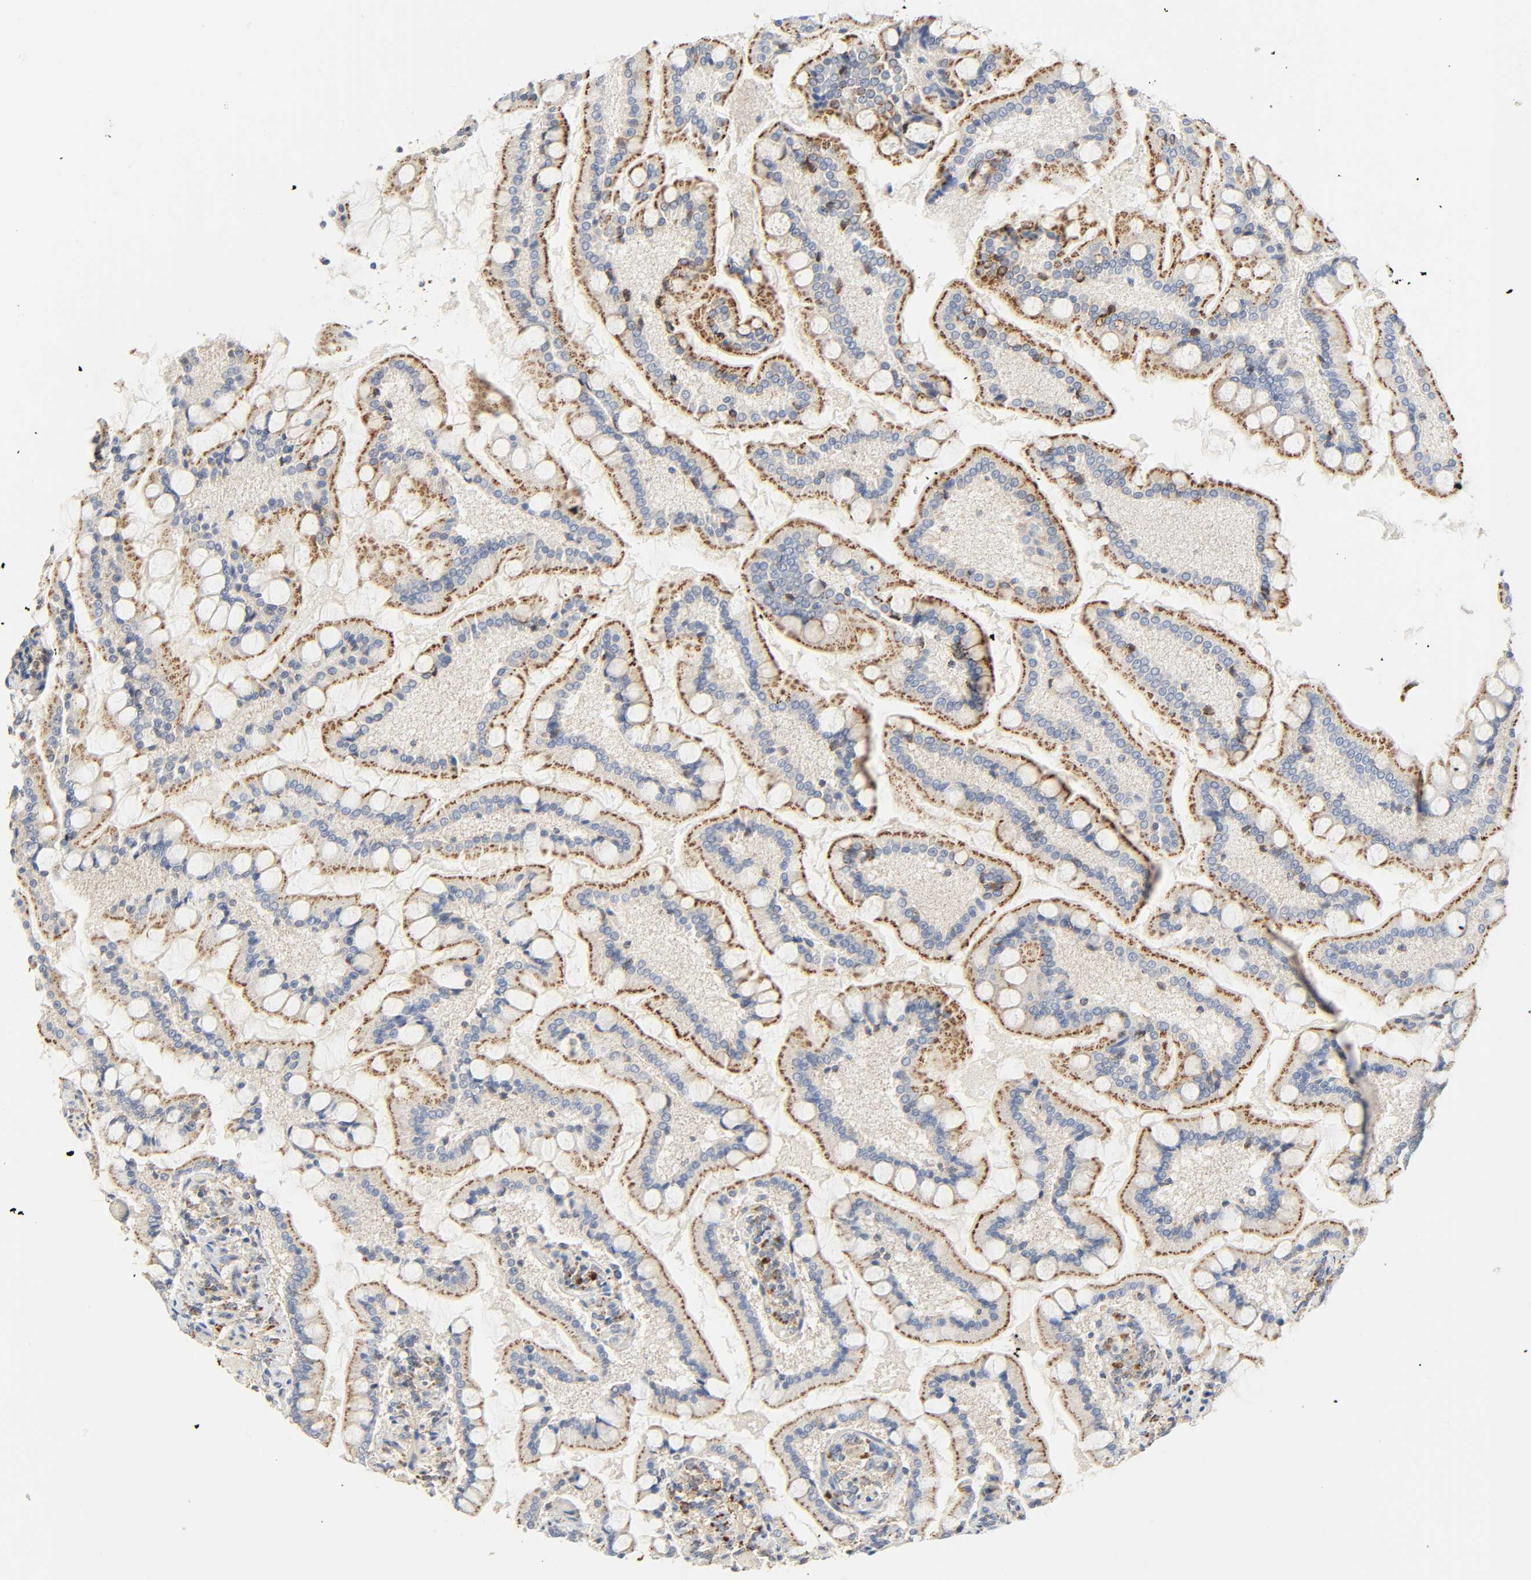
{"staining": {"intensity": "moderate", "quantity": ">75%", "location": "cytoplasmic/membranous"}, "tissue": "small intestine", "cell_type": "Glandular cells", "image_type": "normal", "snomed": [{"axis": "morphology", "description": "Normal tissue, NOS"}, {"axis": "topography", "description": "Small intestine"}], "caption": "A brown stain shows moderate cytoplasmic/membranous expression of a protein in glandular cells of normal human small intestine.", "gene": "CAMK2A", "patient": {"sex": "male", "age": 41}}